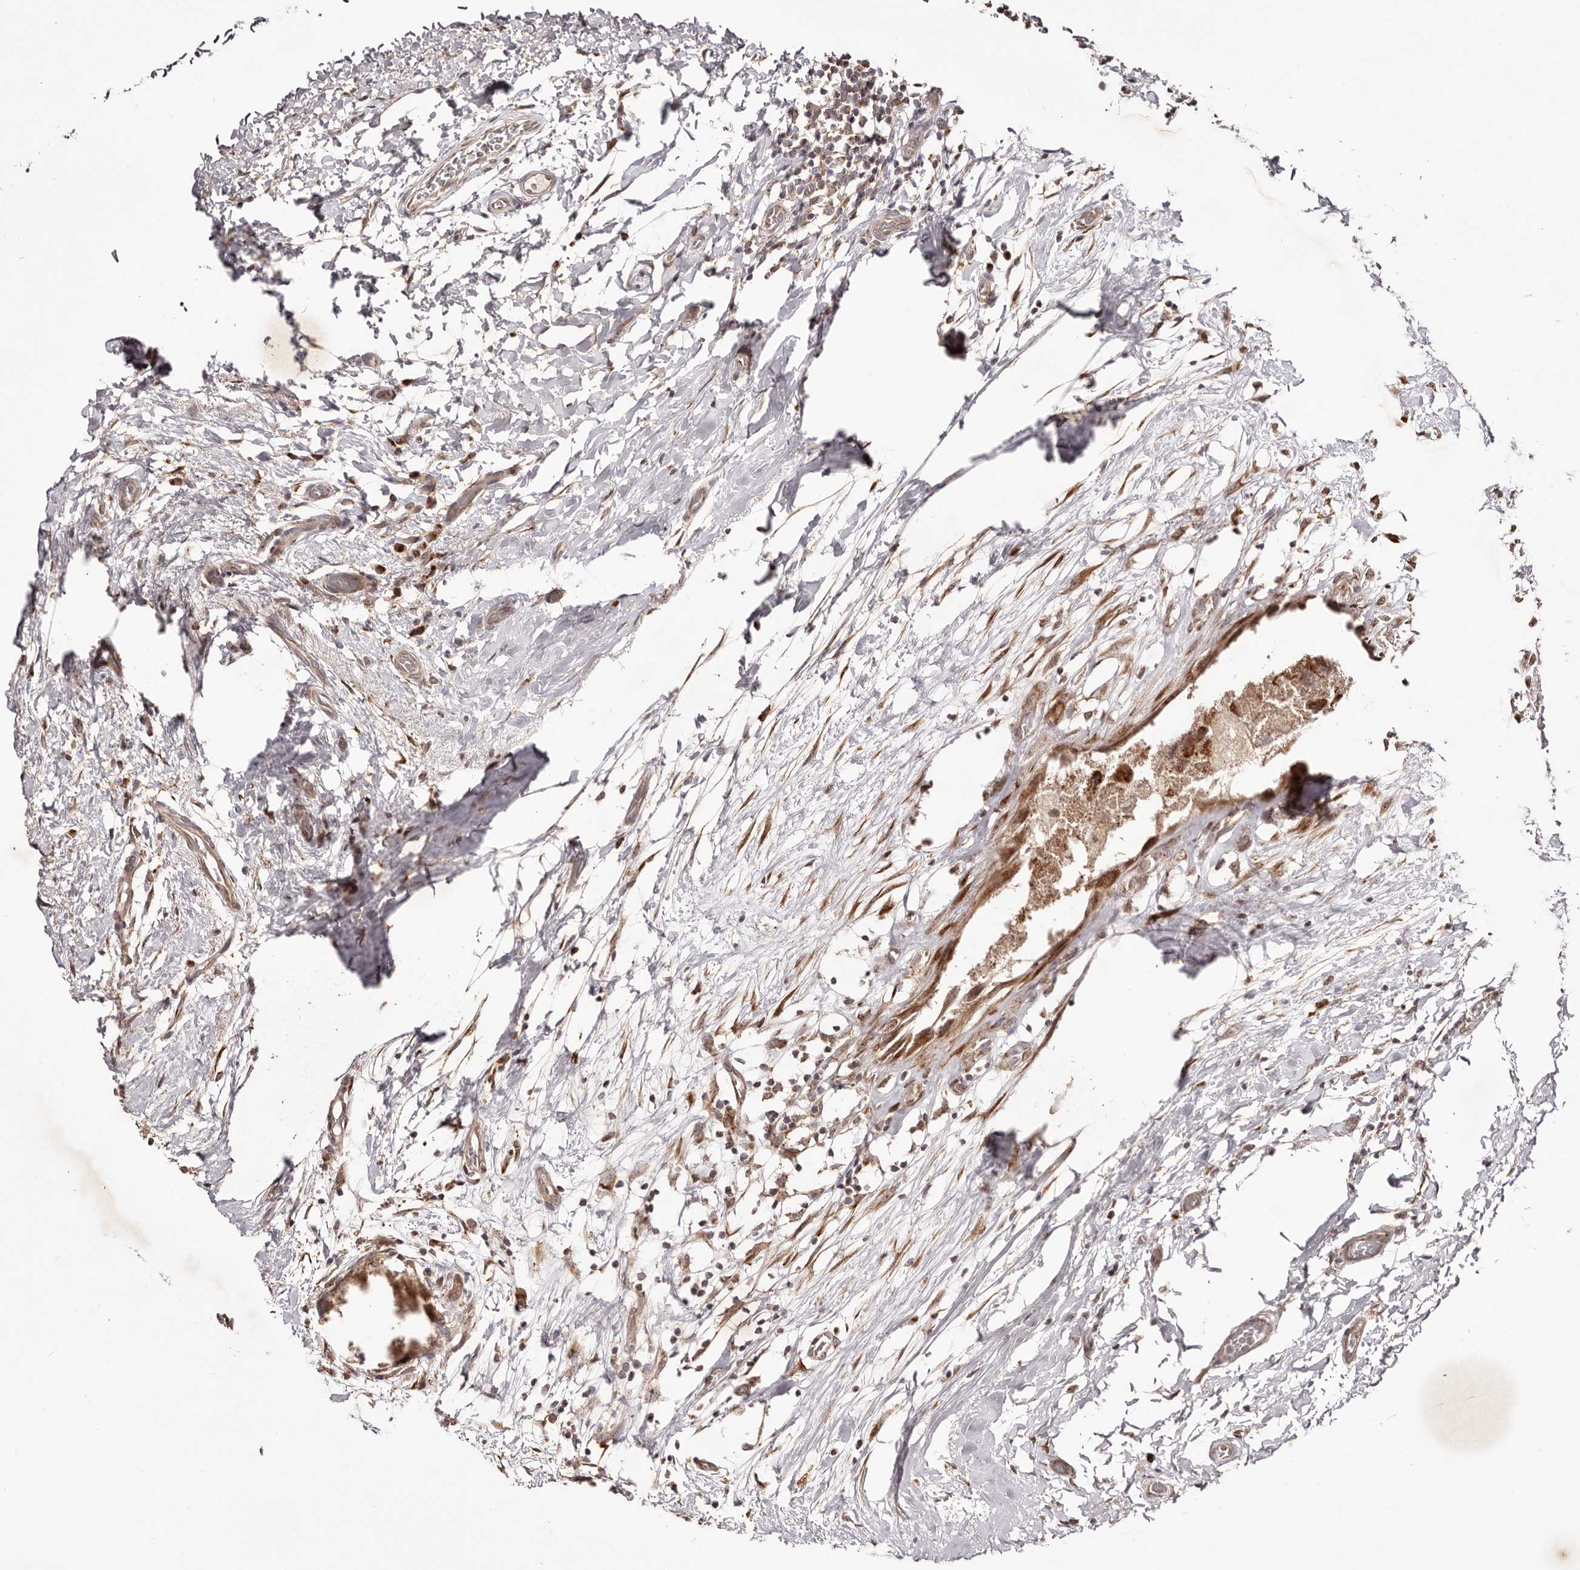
{"staining": {"intensity": "moderate", "quantity": ">75%", "location": "cytoplasmic/membranous"}, "tissue": "breast cancer", "cell_type": "Tumor cells", "image_type": "cancer", "snomed": [{"axis": "morphology", "description": "Duct carcinoma"}, {"axis": "topography", "description": "Breast"}], "caption": "Protein expression analysis of human breast cancer (invasive ductal carcinoma) reveals moderate cytoplasmic/membranous positivity in about >75% of tumor cells.", "gene": "EGR3", "patient": {"sex": "female", "age": 62}}